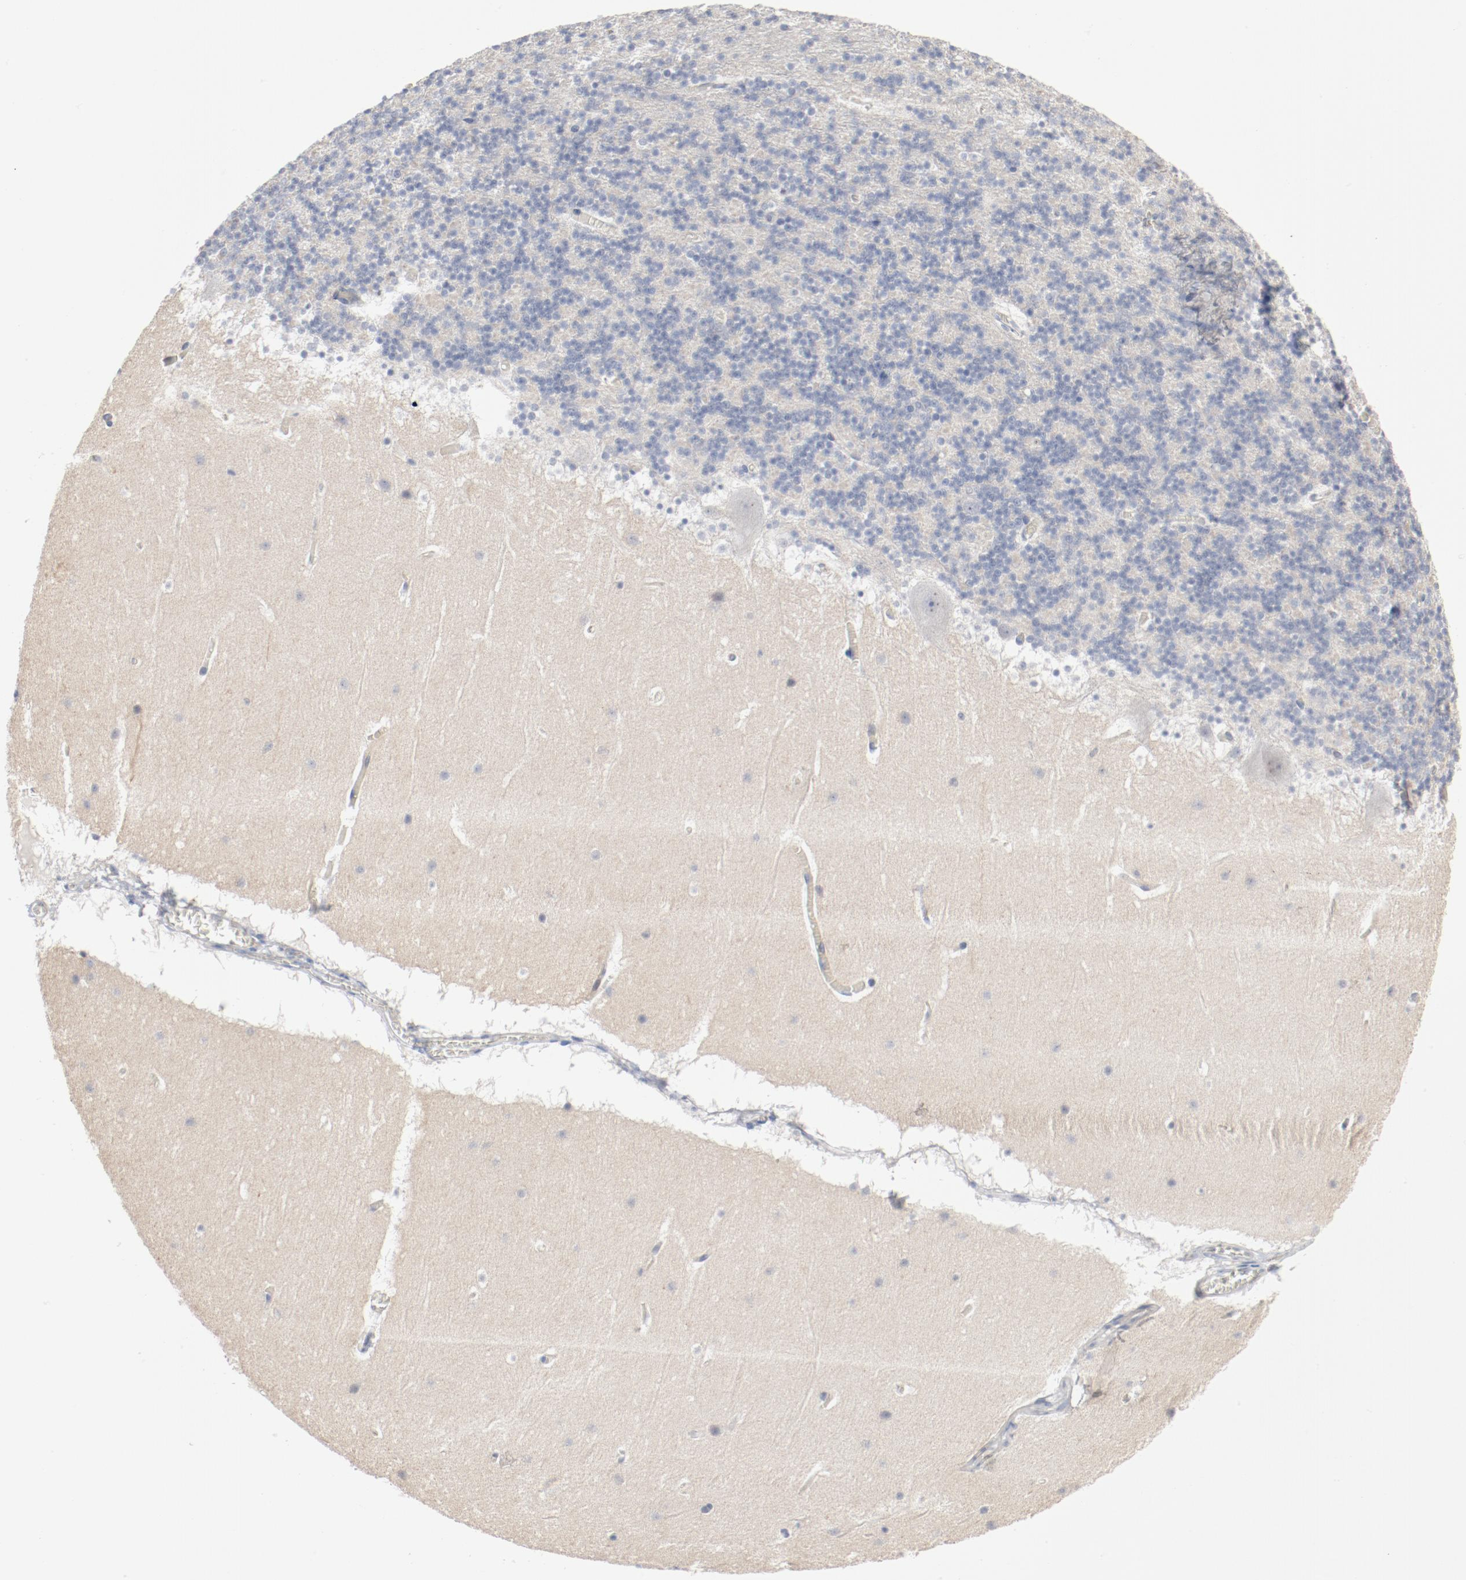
{"staining": {"intensity": "negative", "quantity": "none", "location": "none"}, "tissue": "cerebellum", "cell_type": "Cells in granular layer", "image_type": "normal", "snomed": [{"axis": "morphology", "description": "Normal tissue, NOS"}, {"axis": "topography", "description": "Cerebellum"}], "caption": "The histopathology image demonstrates no significant positivity in cells in granular layer of cerebellum.", "gene": "CDK1", "patient": {"sex": "male", "age": 45}}